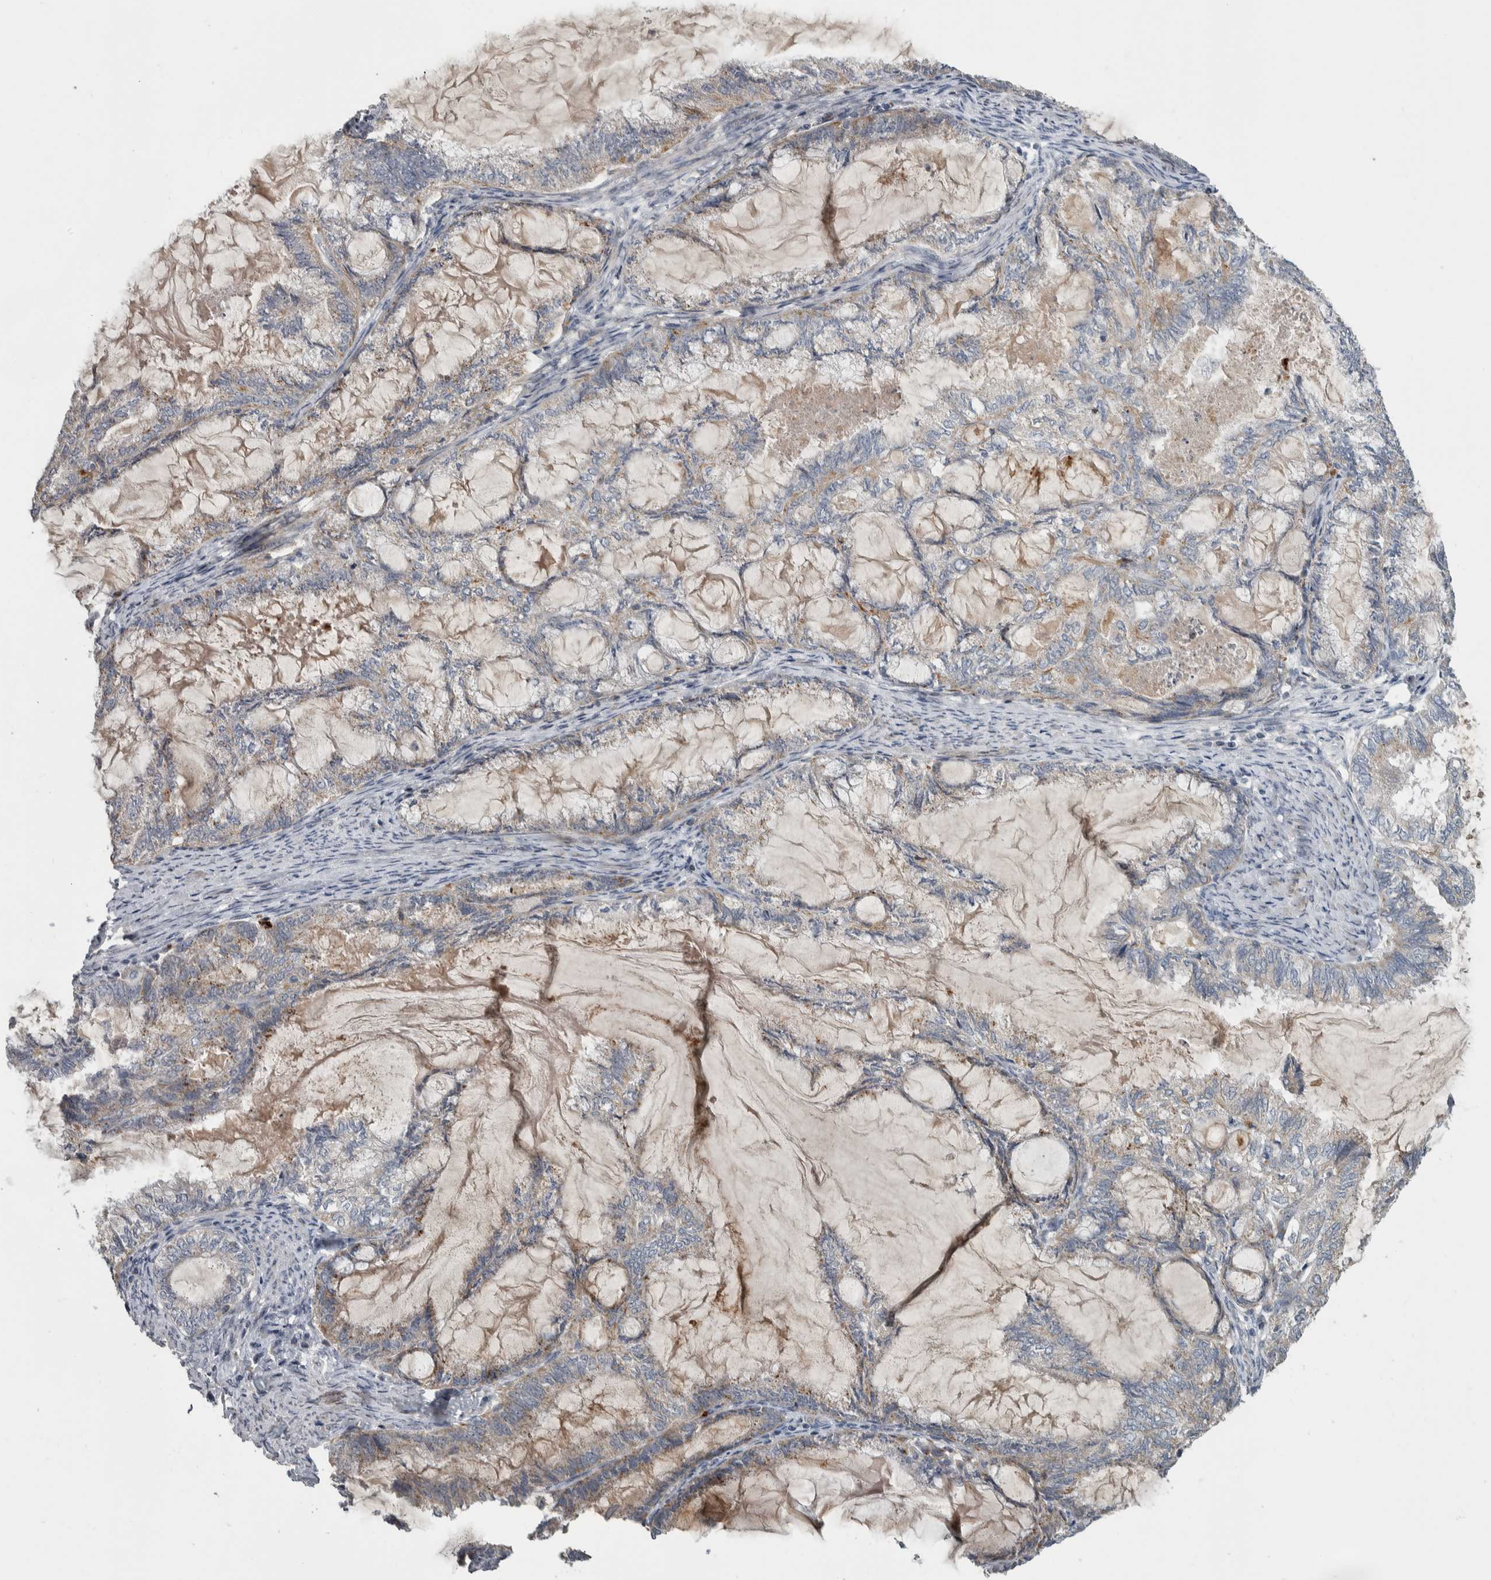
{"staining": {"intensity": "weak", "quantity": "25%-75%", "location": "cytoplasmic/membranous"}, "tissue": "endometrial cancer", "cell_type": "Tumor cells", "image_type": "cancer", "snomed": [{"axis": "morphology", "description": "Adenocarcinoma, NOS"}, {"axis": "topography", "description": "Endometrium"}], "caption": "Tumor cells exhibit low levels of weak cytoplasmic/membranous expression in approximately 25%-75% of cells in human endometrial cancer.", "gene": "FAM83G", "patient": {"sex": "female", "age": 86}}